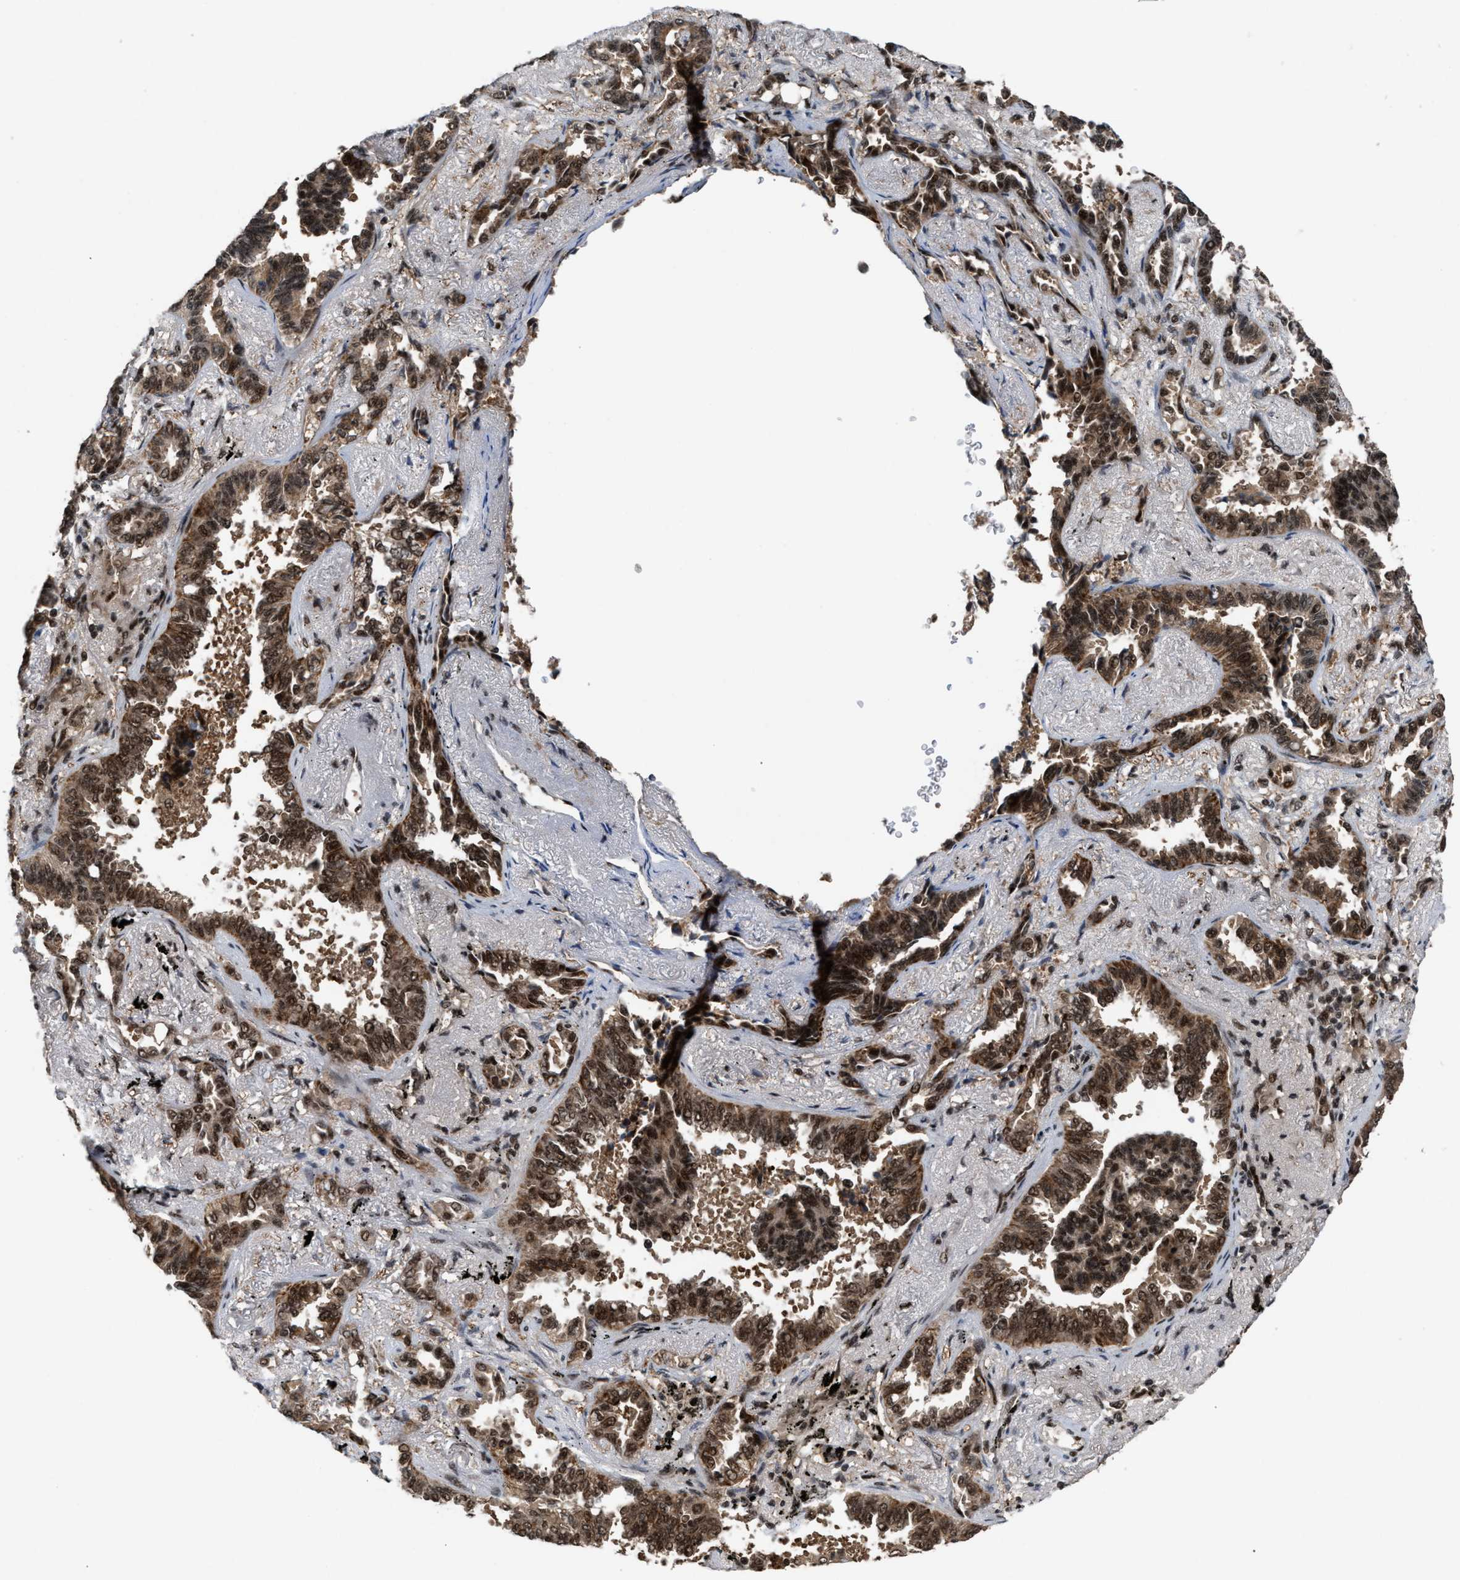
{"staining": {"intensity": "moderate", "quantity": ">75%", "location": "cytoplasmic/membranous,nuclear"}, "tissue": "lung cancer", "cell_type": "Tumor cells", "image_type": "cancer", "snomed": [{"axis": "morphology", "description": "Adenocarcinoma, NOS"}, {"axis": "topography", "description": "Lung"}], "caption": "Human adenocarcinoma (lung) stained for a protein (brown) reveals moderate cytoplasmic/membranous and nuclear positive staining in about >75% of tumor cells.", "gene": "PRPF4", "patient": {"sex": "male", "age": 59}}